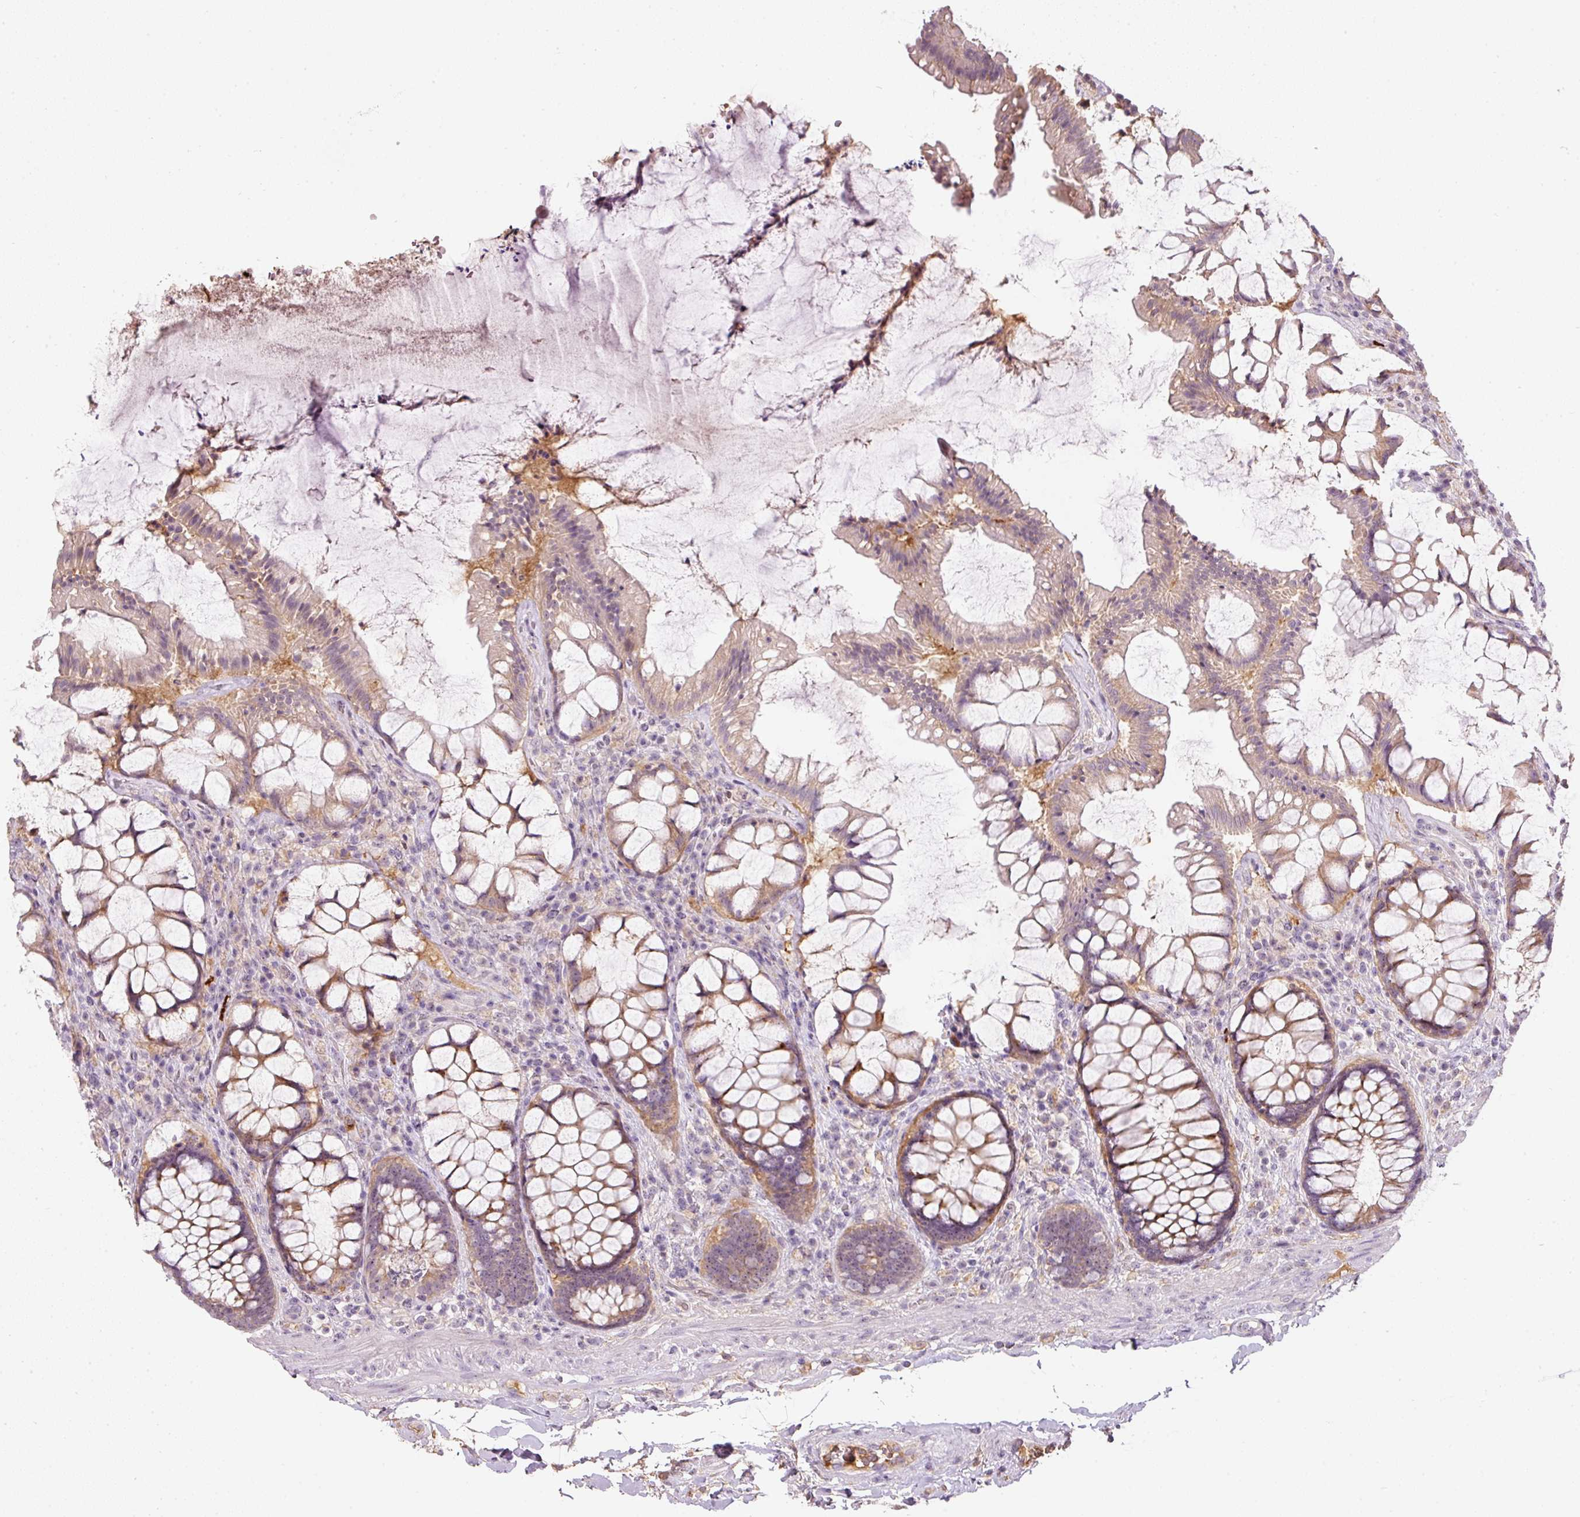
{"staining": {"intensity": "moderate", "quantity": ">75%", "location": "cytoplasmic/membranous"}, "tissue": "rectum", "cell_type": "Glandular cells", "image_type": "normal", "snomed": [{"axis": "morphology", "description": "Normal tissue, NOS"}, {"axis": "topography", "description": "Rectum"}], "caption": "Rectum stained for a protein (brown) demonstrates moderate cytoplasmic/membranous positive staining in approximately >75% of glandular cells.", "gene": "TMEM37", "patient": {"sex": "female", "age": 58}}